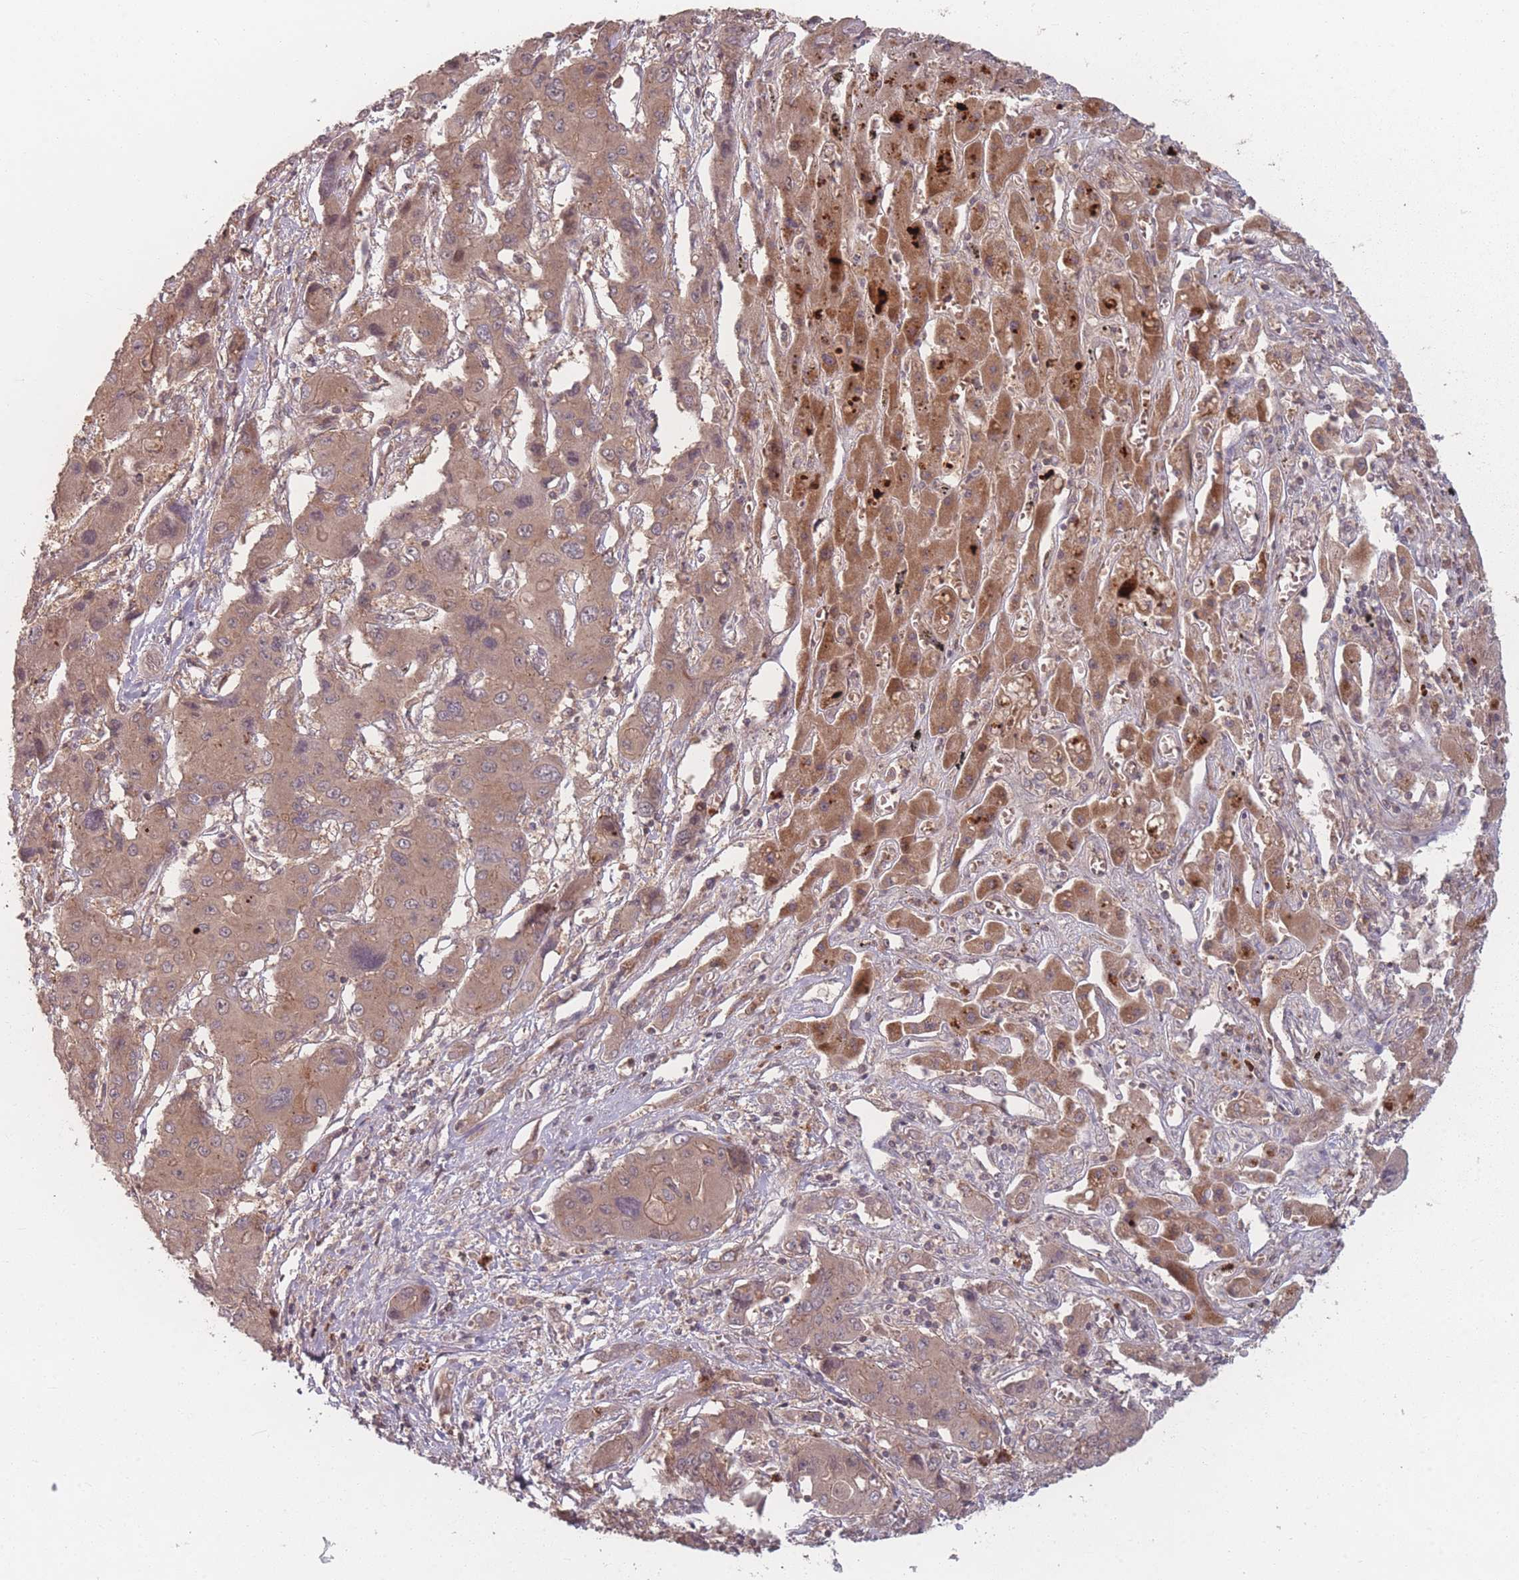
{"staining": {"intensity": "weak", "quantity": ">75%", "location": "cytoplasmic/membranous"}, "tissue": "liver cancer", "cell_type": "Tumor cells", "image_type": "cancer", "snomed": [{"axis": "morphology", "description": "Cholangiocarcinoma"}, {"axis": "topography", "description": "Liver"}], "caption": "About >75% of tumor cells in liver cancer (cholangiocarcinoma) show weak cytoplasmic/membranous protein staining as visualized by brown immunohistochemical staining.", "gene": "HAGH", "patient": {"sex": "male", "age": 67}}